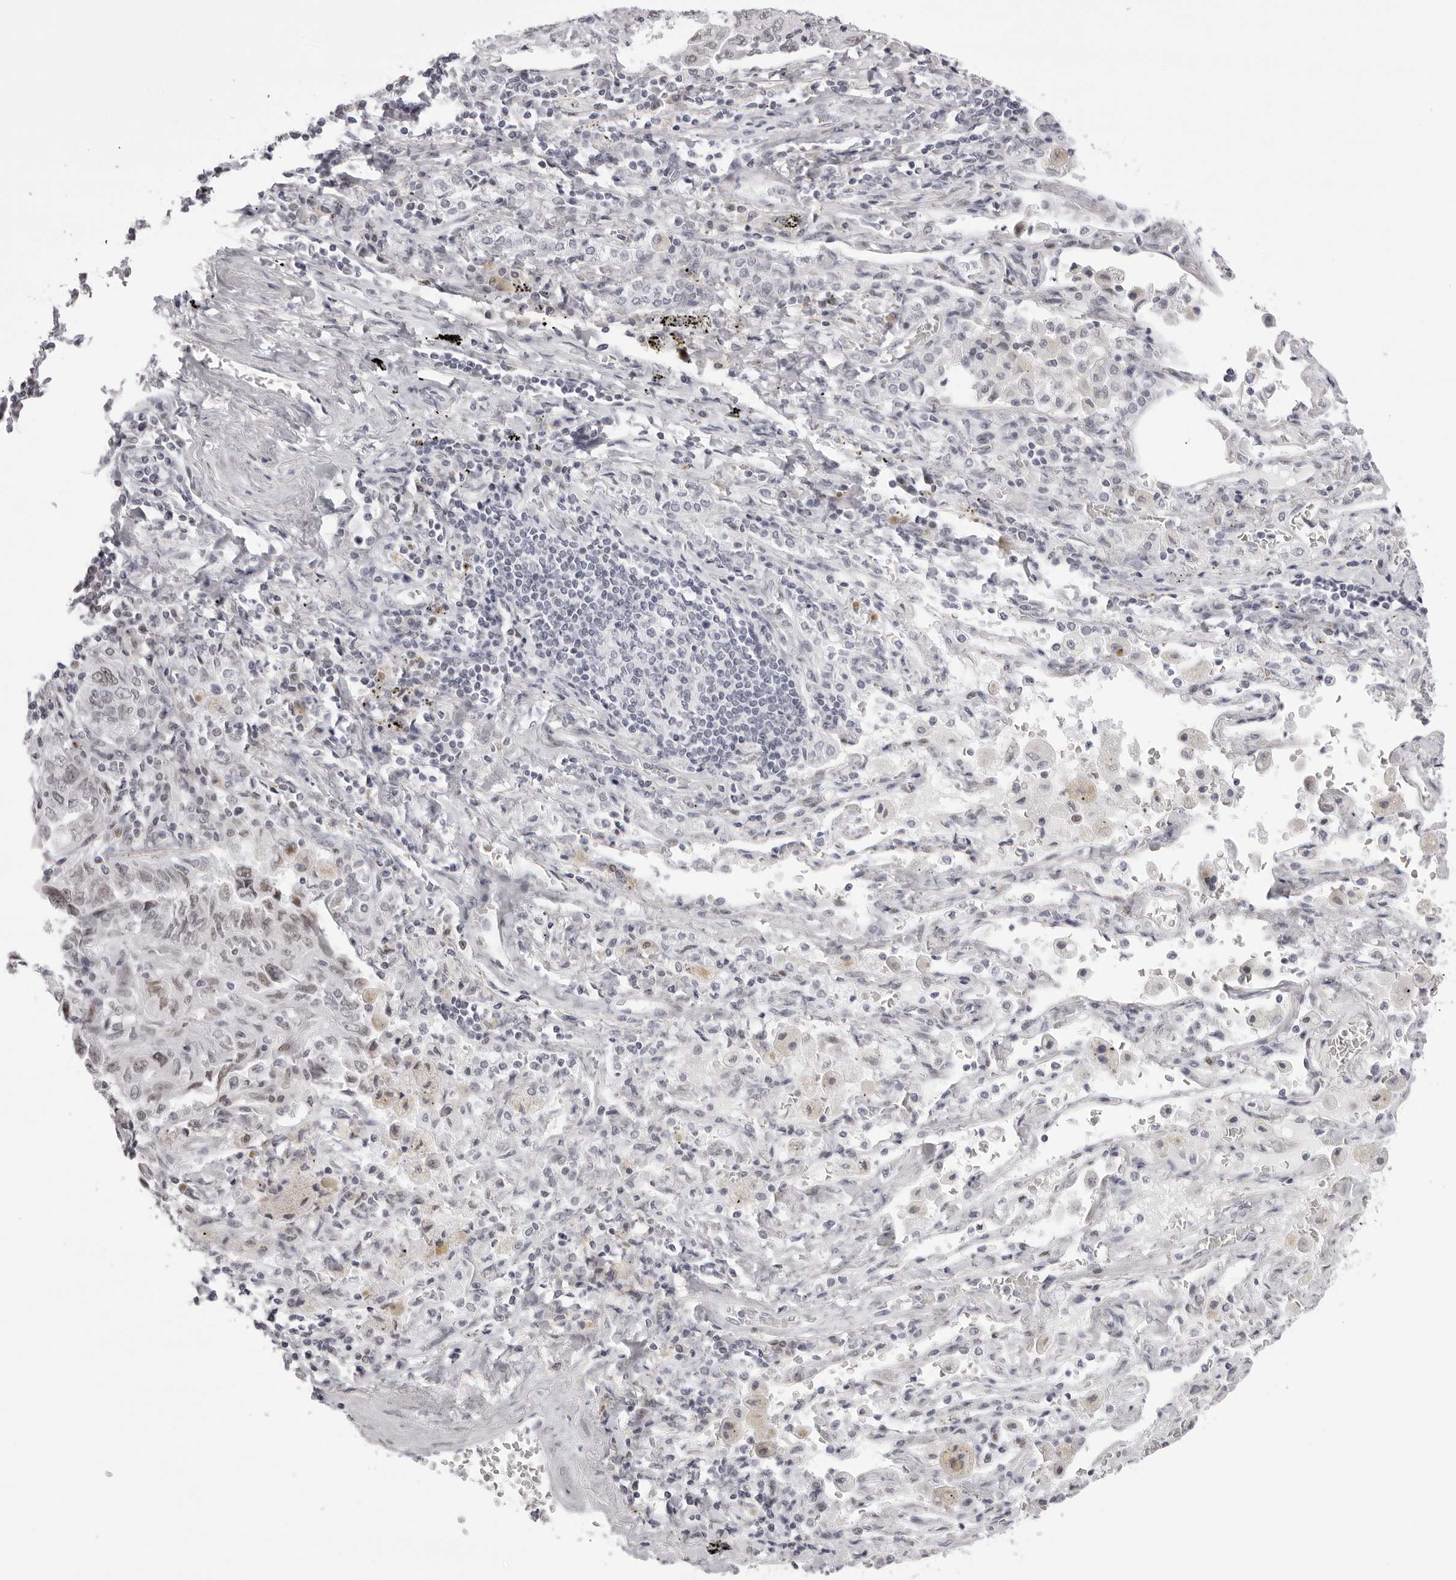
{"staining": {"intensity": "moderate", "quantity": "<25%", "location": "nuclear"}, "tissue": "lung cancer", "cell_type": "Tumor cells", "image_type": "cancer", "snomed": [{"axis": "morphology", "description": "Adenocarcinoma, NOS"}, {"axis": "topography", "description": "Lung"}], "caption": "IHC staining of lung cancer, which shows low levels of moderate nuclear positivity in about <25% of tumor cells indicating moderate nuclear protein positivity. The staining was performed using DAB (3,3'-diaminobenzidine) (brown) for protein detection and nuclei were counterstained in hematoxylin (blue).", "gene": "MAFK", "patient": {"sex": "female", "age": 51}}